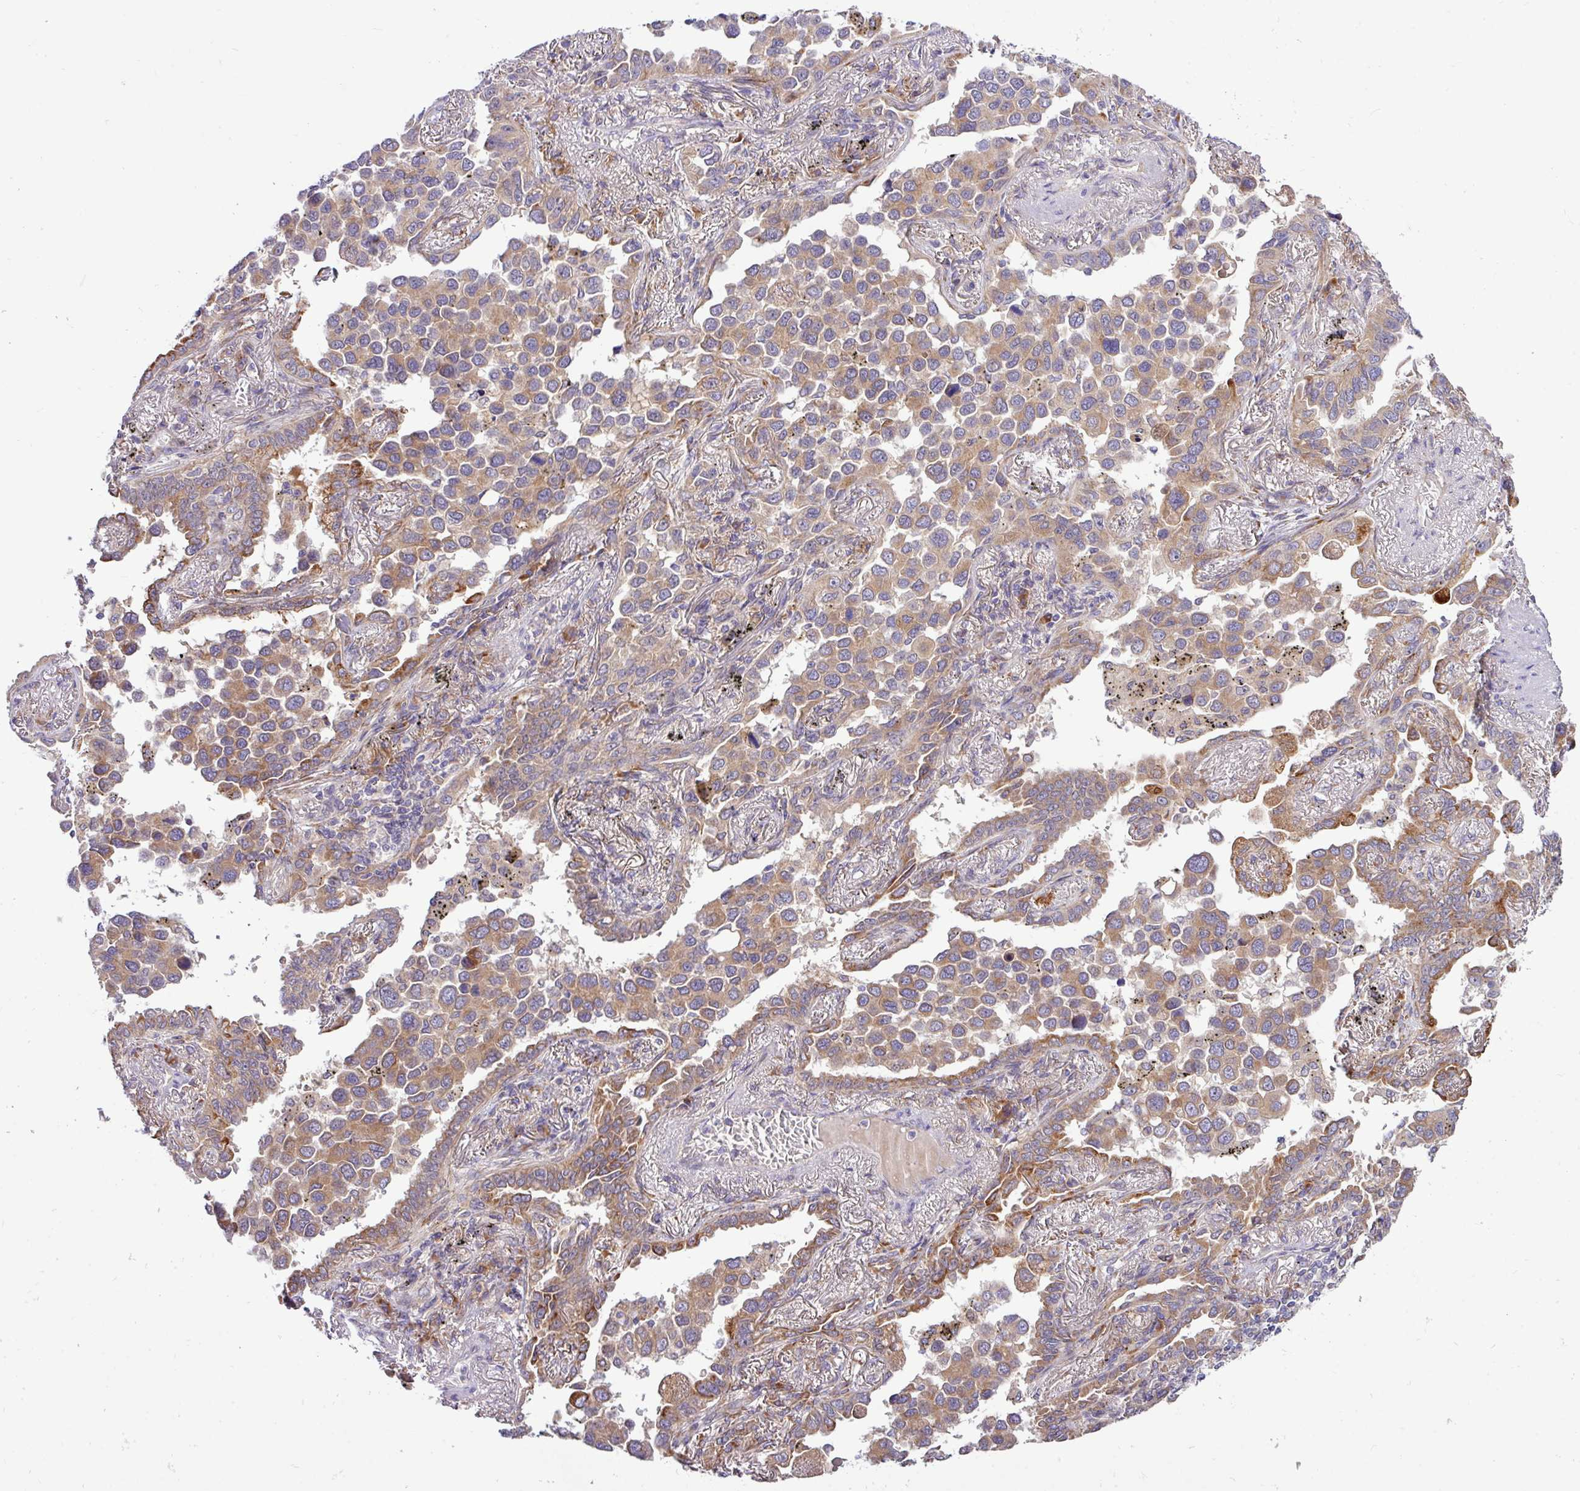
{"staining": {"intensity": "moderate", "quantity": ">75%", "location": "cytoplasmic/membranous"}, "tissue": "lung cancer", "cell_type": "Tumor cells", "image_type": "cancer", "snomed": [{"axis": "morphology", "description": "Adenocarcinoma, NOS"}, {"axis": "topography", "description": "Lung"}], "caption": "A brown stain shows moderate cytoplasmic/membranous staining of a protein in lung adenocarcinoma tumor cells.", "gene": "TM2D2", "patient": {"sex": "male", "age": 67}}